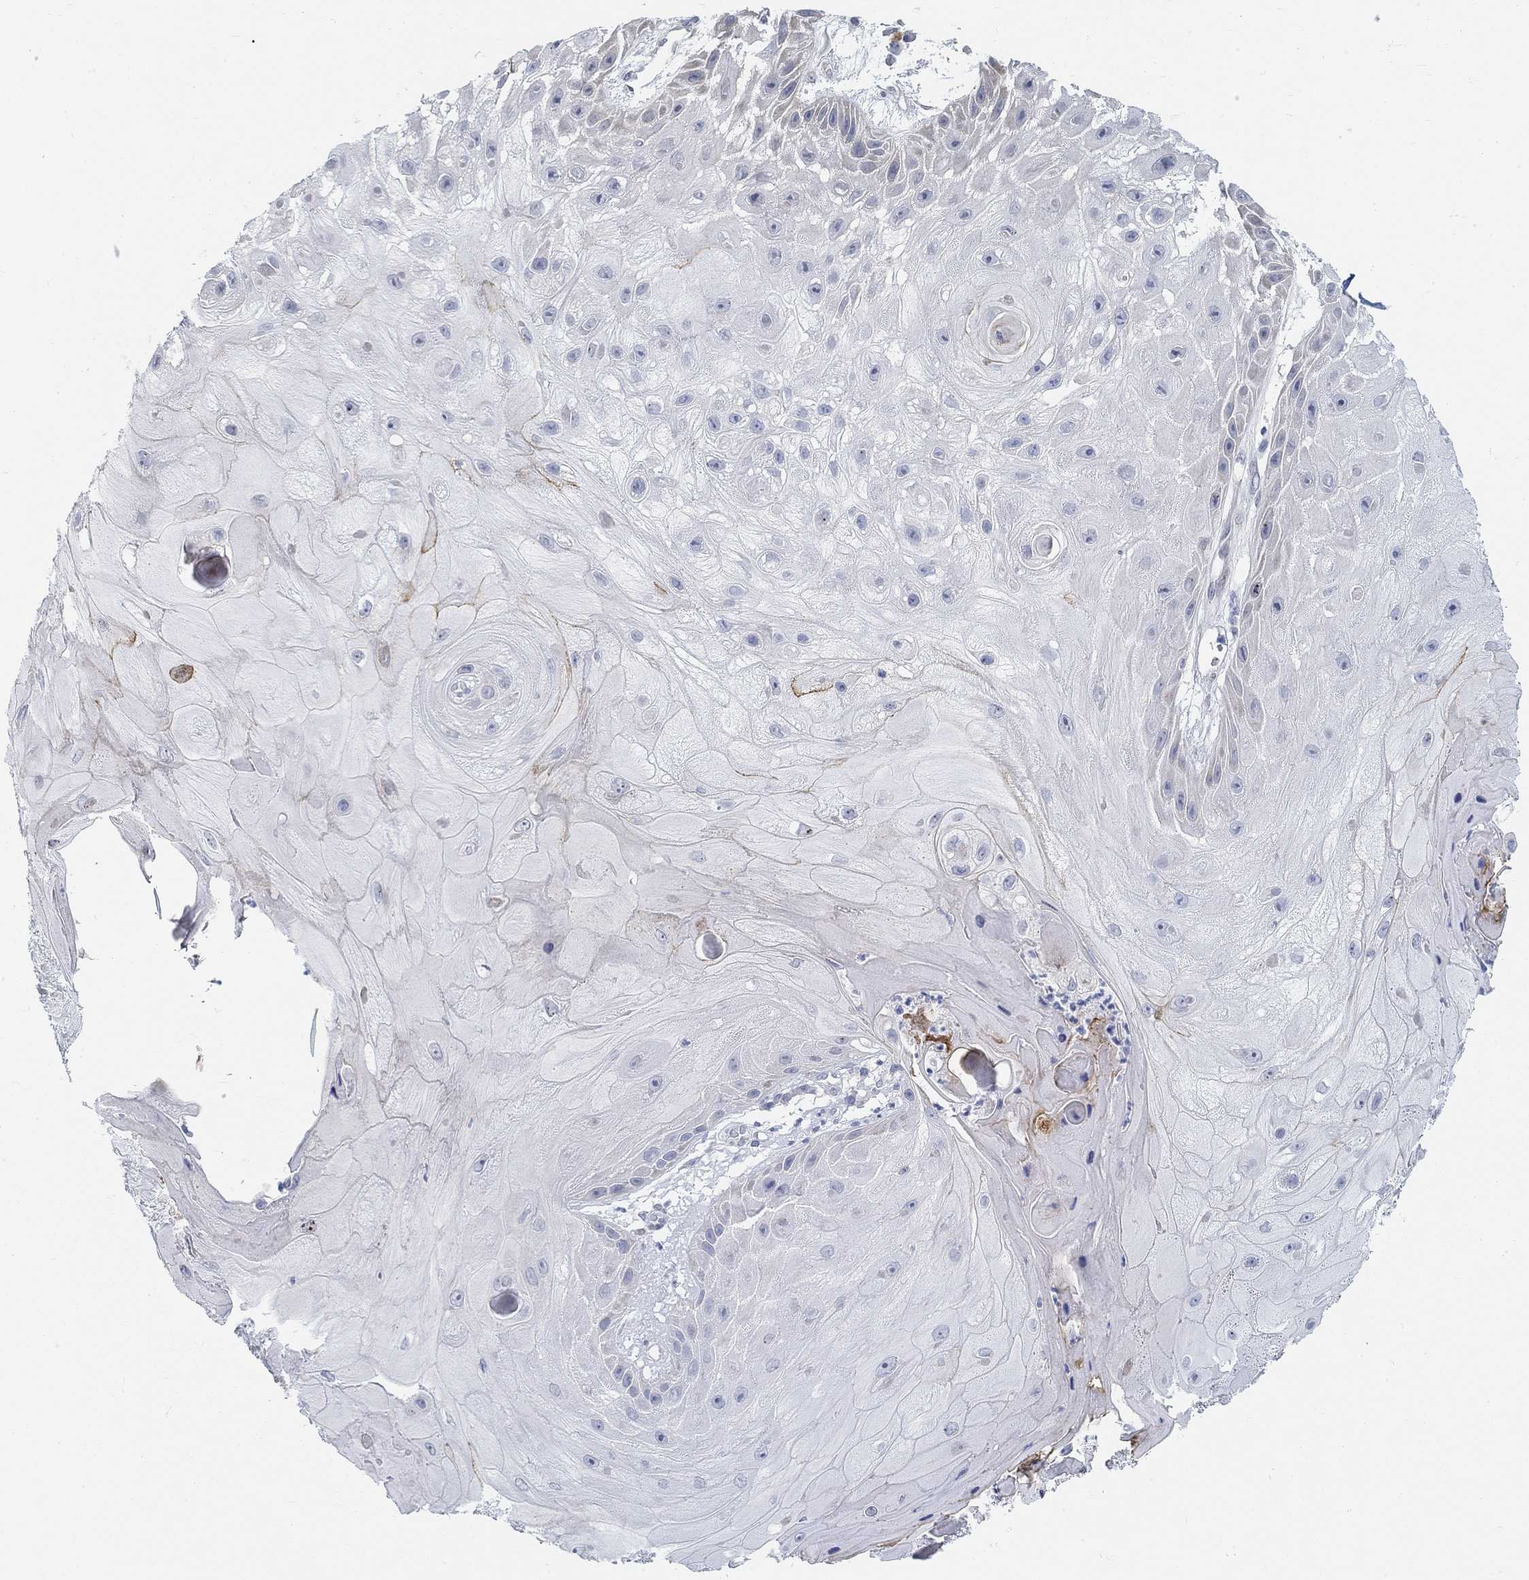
{"staining": {"intensity": "moderate", "quantity": "<25%", "location": "cytoplasmic/membranous"}, "tissue": "skin cancer", "cell_type": "Tumor cells", "image_type": "cancer", "snomed": [{"axis": "morphology", "description": "Normal tissue, NOS"}, {"axis": "morphology", "description": "Squamous cell carcinoma, NOS"}, {"axis": "topography", "description": "Skin"}], "caption": "The histopathology image displays immunohistochemical staining of skin cancer (squamous cell carcinoma). There is moderate cytoplasmic/membranous expression is identified in about <25% of tumor cells.", "gene": "SNTG2", "patient": {"sex": "male", "age": 79}}